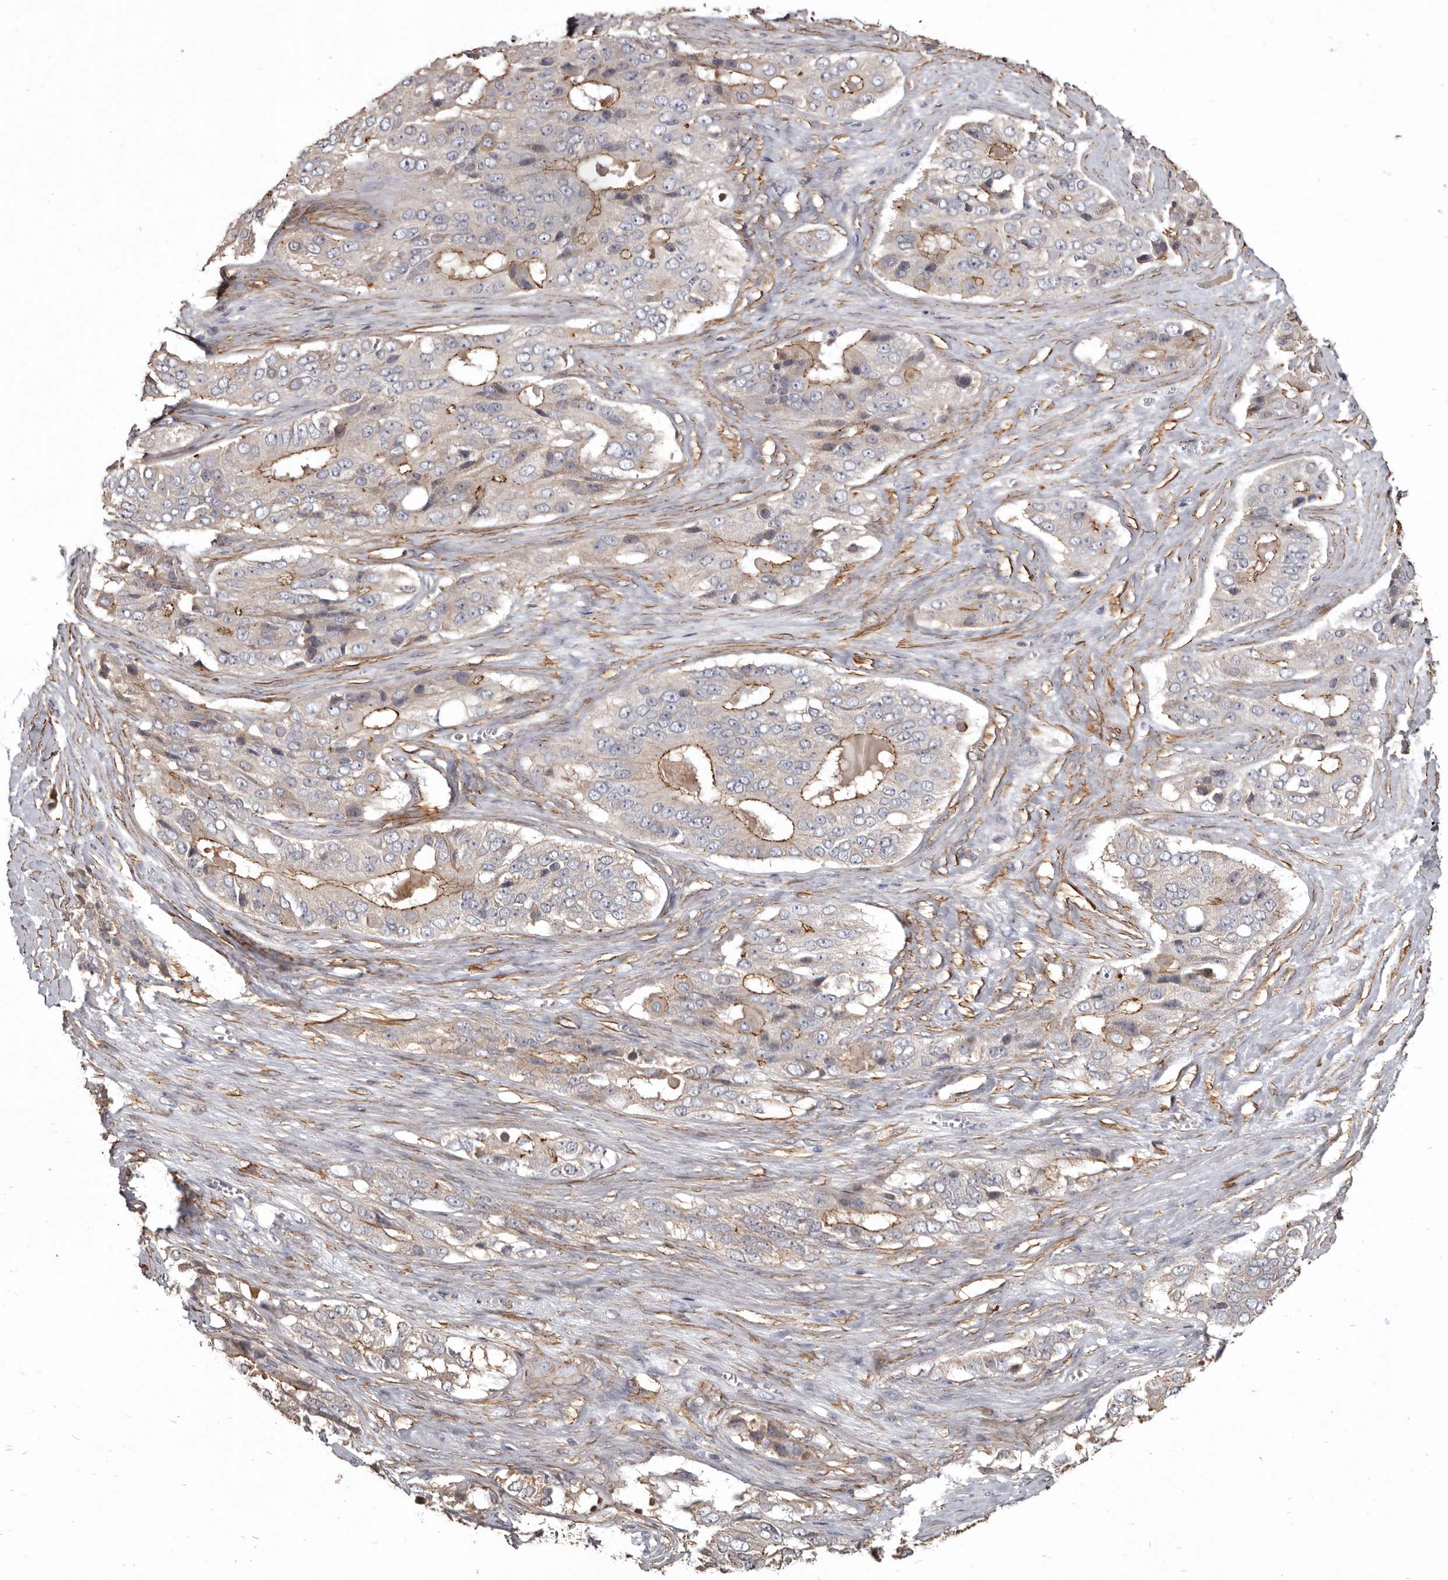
{"staining": {"intensity": "moderate", "quantity": "25%-75%", "location": "cytoplasmic/membranous"}, "tissue": "ovarian cancer", "cell_type": "Tumor cells", "image_type": "cancer", "snomed": [{"axis": "morphology", "description": "Carcinoma, endometroid"}, {"axis": "topography", "description": "Ovary"}], "caption": "Immunohistochemical staining of ovarian endometroid carcinoma shows medium levels of moderate cytoplasmic/membranous protein positivity in approximately 25%-75% of tumor cells. The protein is shown in brown color, while the nuclei are stained blue.", "gene": "CGN", "patient": {"sex": "female", "age": 51}}